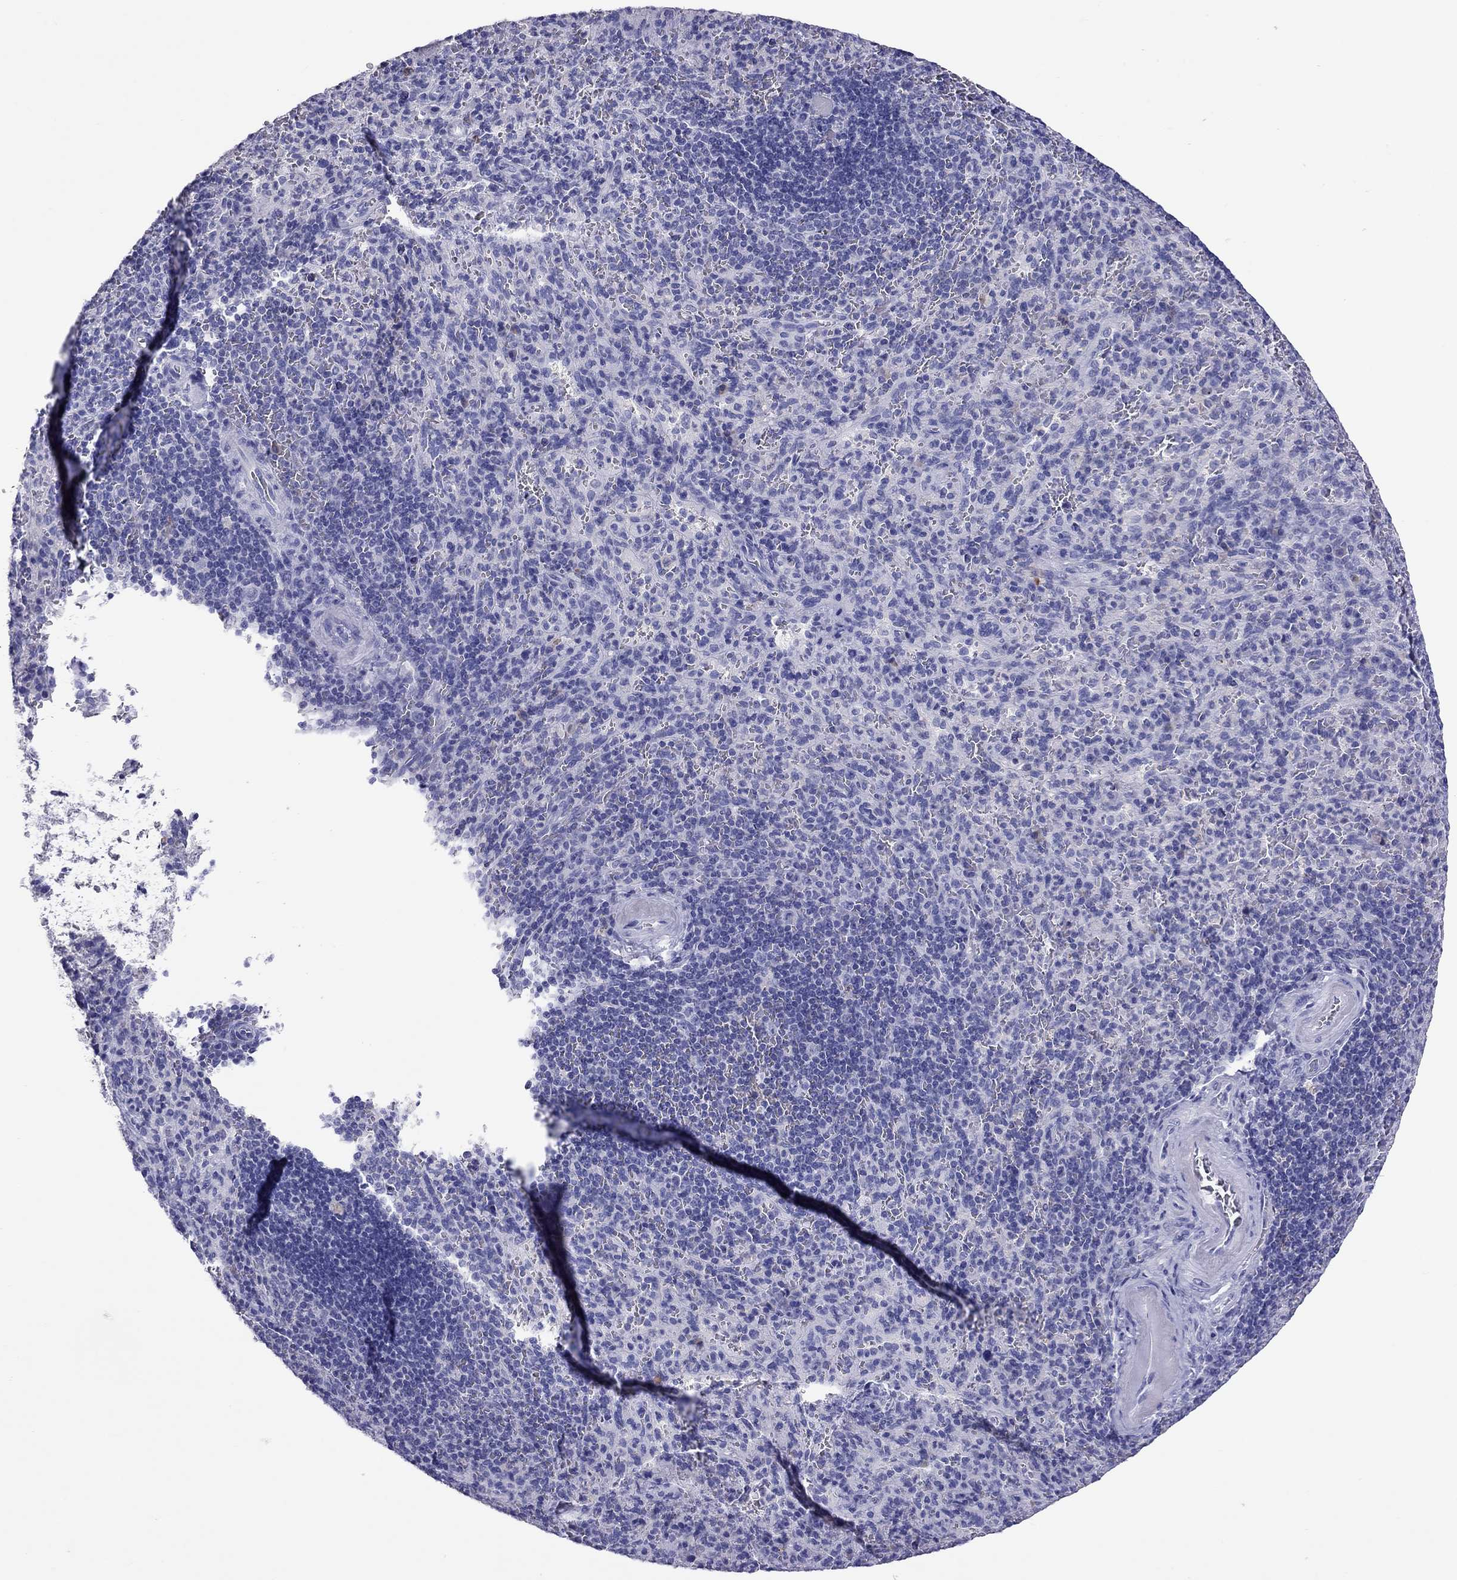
{"staining": {"intensity": "negative", "quantity": "none", "location": "none"}, "tissue": "spleen", "cell_type": "Cells in red pulp", "image_type": "normal", "snomed": [{"axis": "morphology", "description": "Normal tissue, NOS"}, {"axis": "topography", "description": "Spleen"}], "caption": "Image shows no protein expression in cells in red pulp of unremarkable spleen. (DAB (3,3'-diaminobenzidine) IHC, high magnification).", "gene": "CALHM1", "patient": {"sex": "male", "age": 57}}